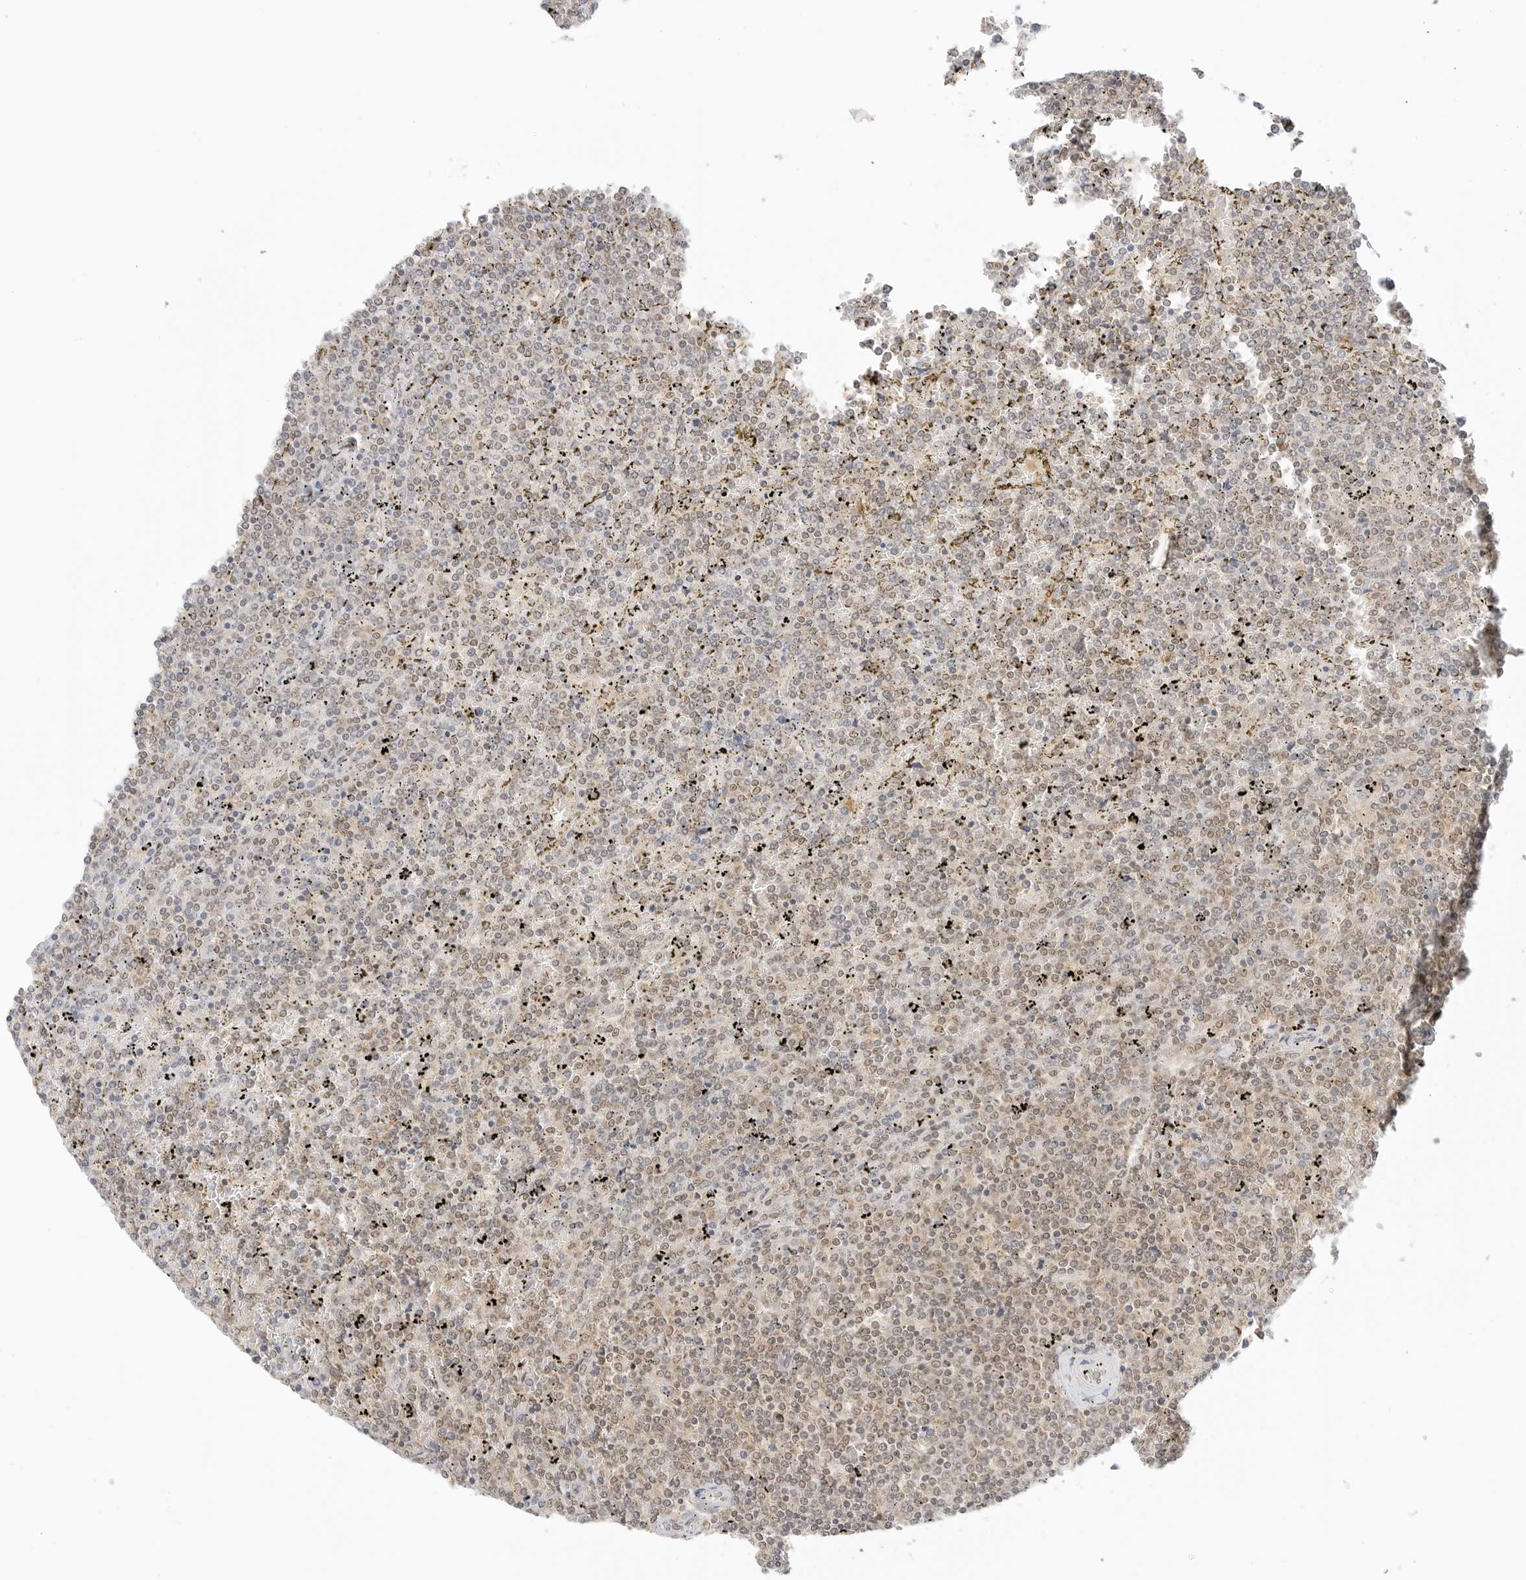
{"staining": {"intensity": "weak", "quantity": ">75%", "location": "nuclear"}, "tissue": "lymphoma", "cell_type": "Tumor cells", "image_type": "cancer", "snomed": [{"axis": "morphology", "description": "Malignant lymphoma, non-Hodgkin's type, Low grade"}, {"axis": "topography", "description": "Spleen"}], "caption": "Human lymphoma stained for a protein (brown) displays weak nuclear positive expression in about >75% of tumor cells.", "gene": "EPHA1", "patient": {"sex": "female", "age": 19}}